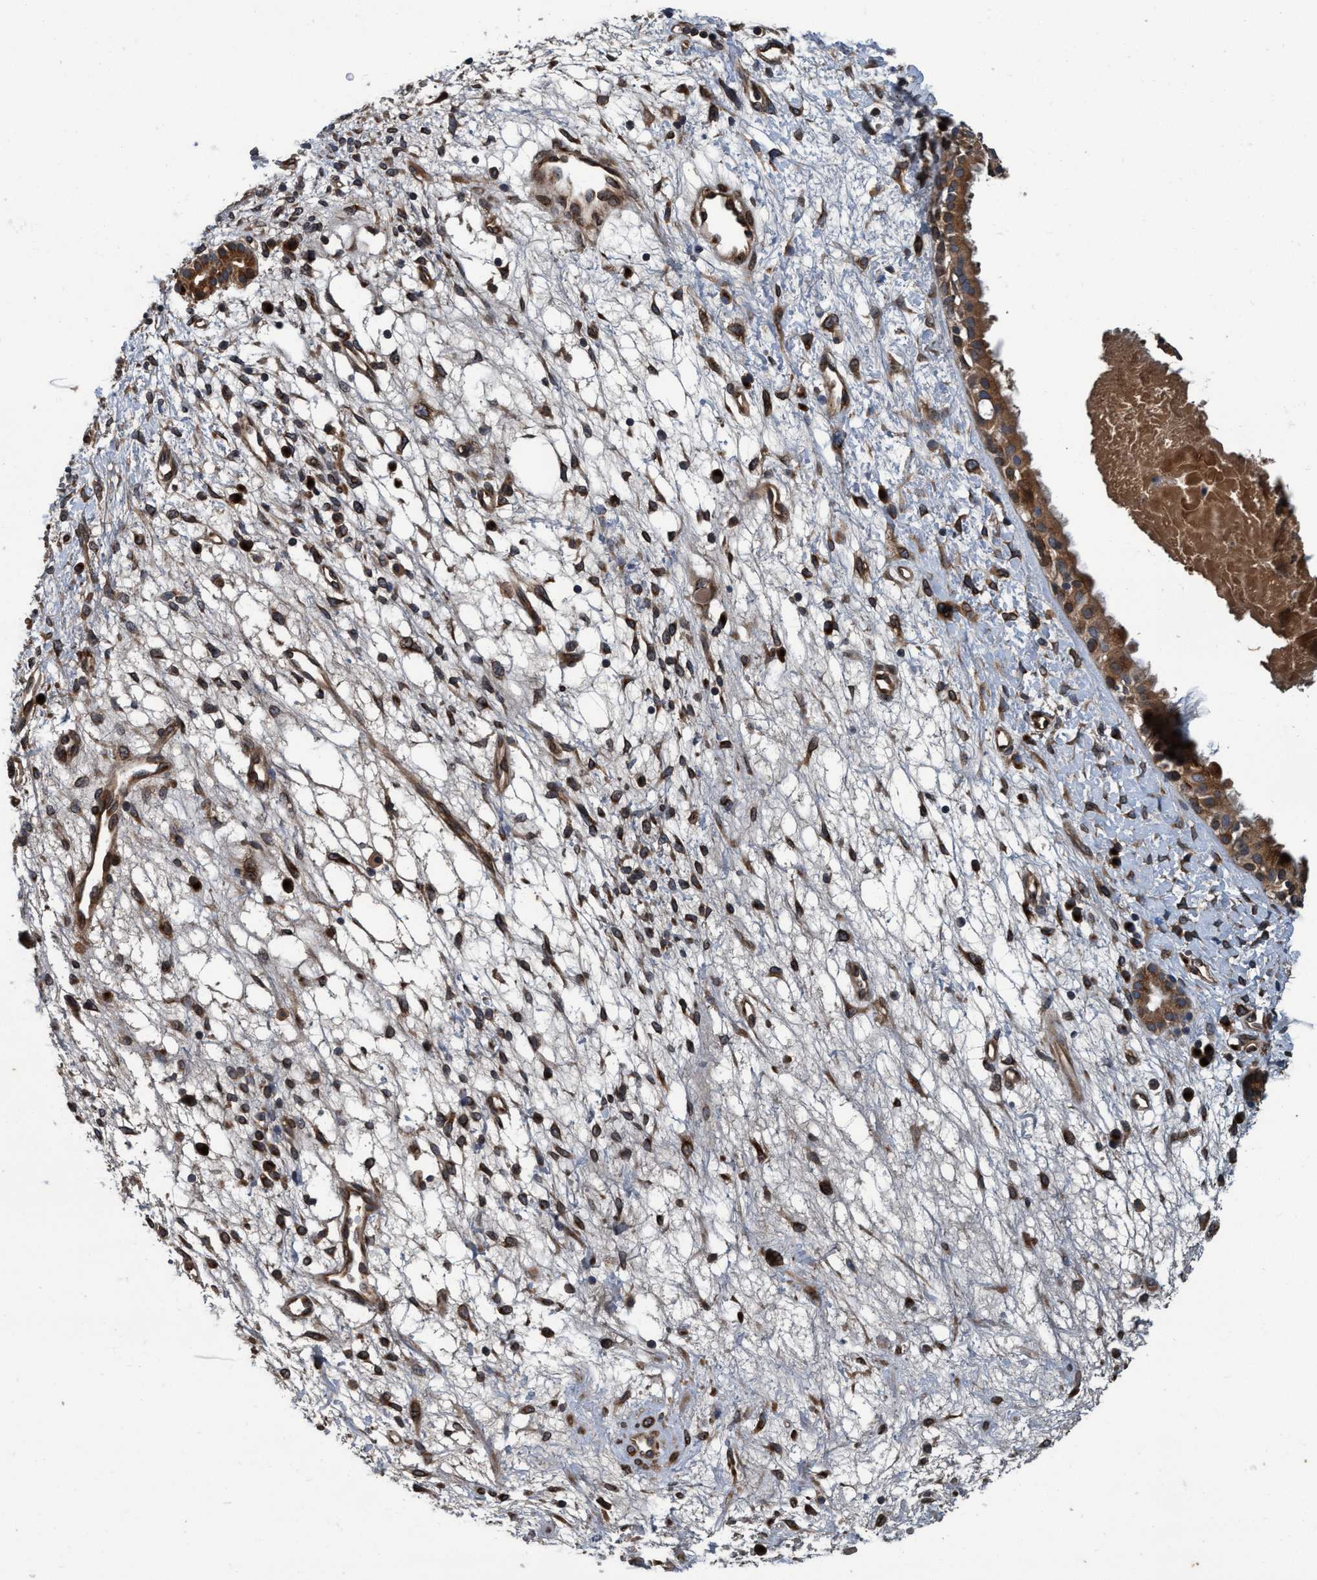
{"staining": {"intensity": "strong", "quantity": ">75%", "location": "cytoplasmic/membranous"}, "tissue": "nasopharynx", "cell_type": "Respiratory epithelial cells", "image_type": "normal", "snomed": [{"axis": "morphology", "description": "Normal tissue, NOS"}, {"axis": "topography", "description": "Nasopharynx"}], "caption": "Immunohistochemistry (DAB (3,3'-diaminobenzidine)) staining of benign nasopharynx exhibits strong cytoplasmic/membranous protein staining in about >75% of respiratory epithelial cells. The protein is shown in brown color, while the nuclei are stained blue.", "gene": "MACC1", "patient": {"sex": "male", "age": 22}}